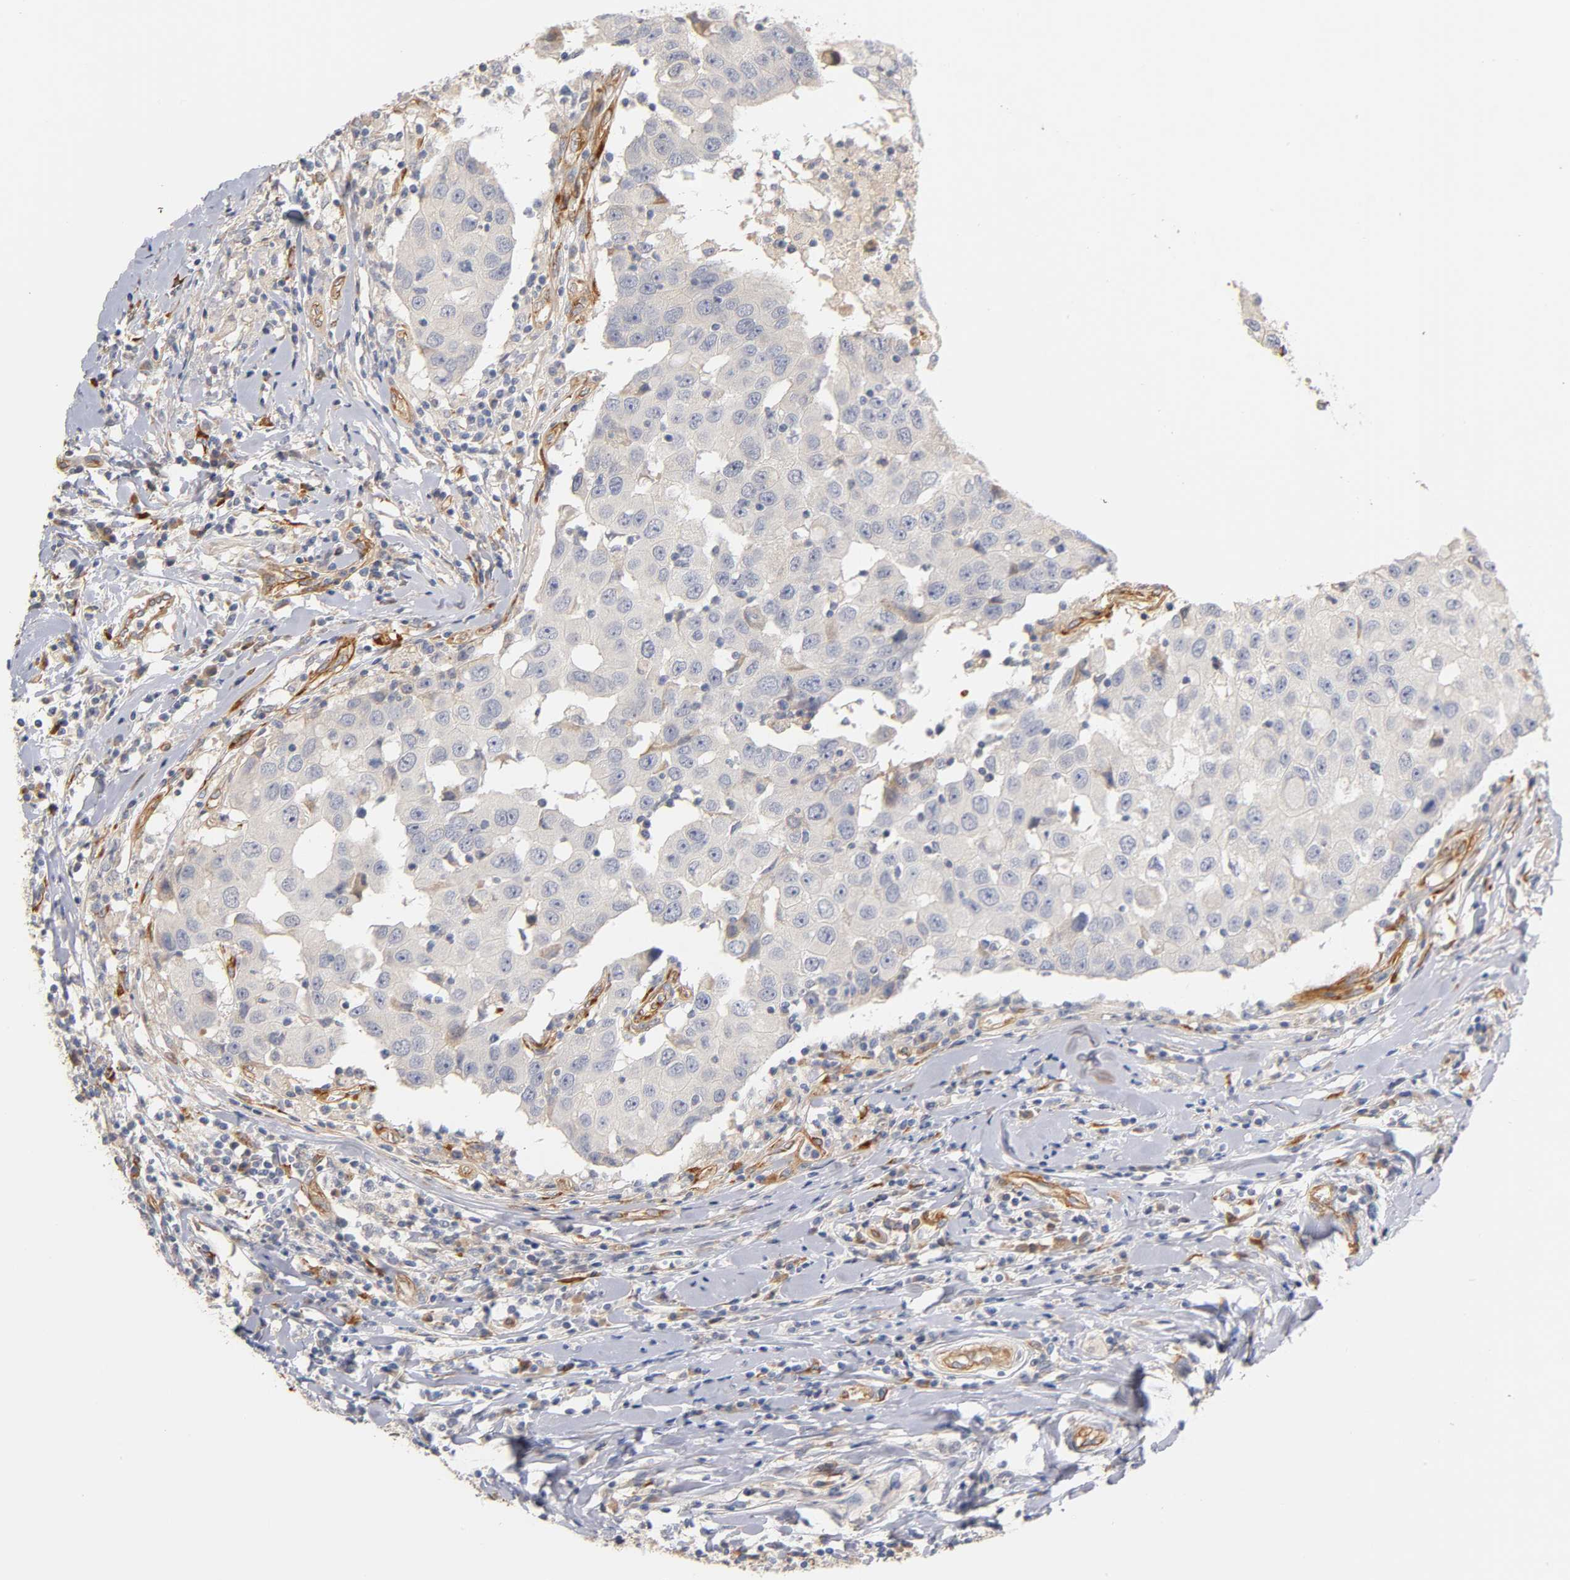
{"staining": {"intensity": "negative", "quantity": "none", "location": "none"}, "tissue": "breast cancer", "cell_type": "Tumor cells", "image_type": "cancer", "snomed": [{"axis": "morphology", "description": "Duct carcinoma"}, {"axis": "topography", "description": "Breast"}], "caption": "Photomicrograph shows no protein positivity in tumor cells of breast invasive ductal carcinoma tissue.", "gene": "LAMB1", "patient": {"sex": "female", "age": 27}}